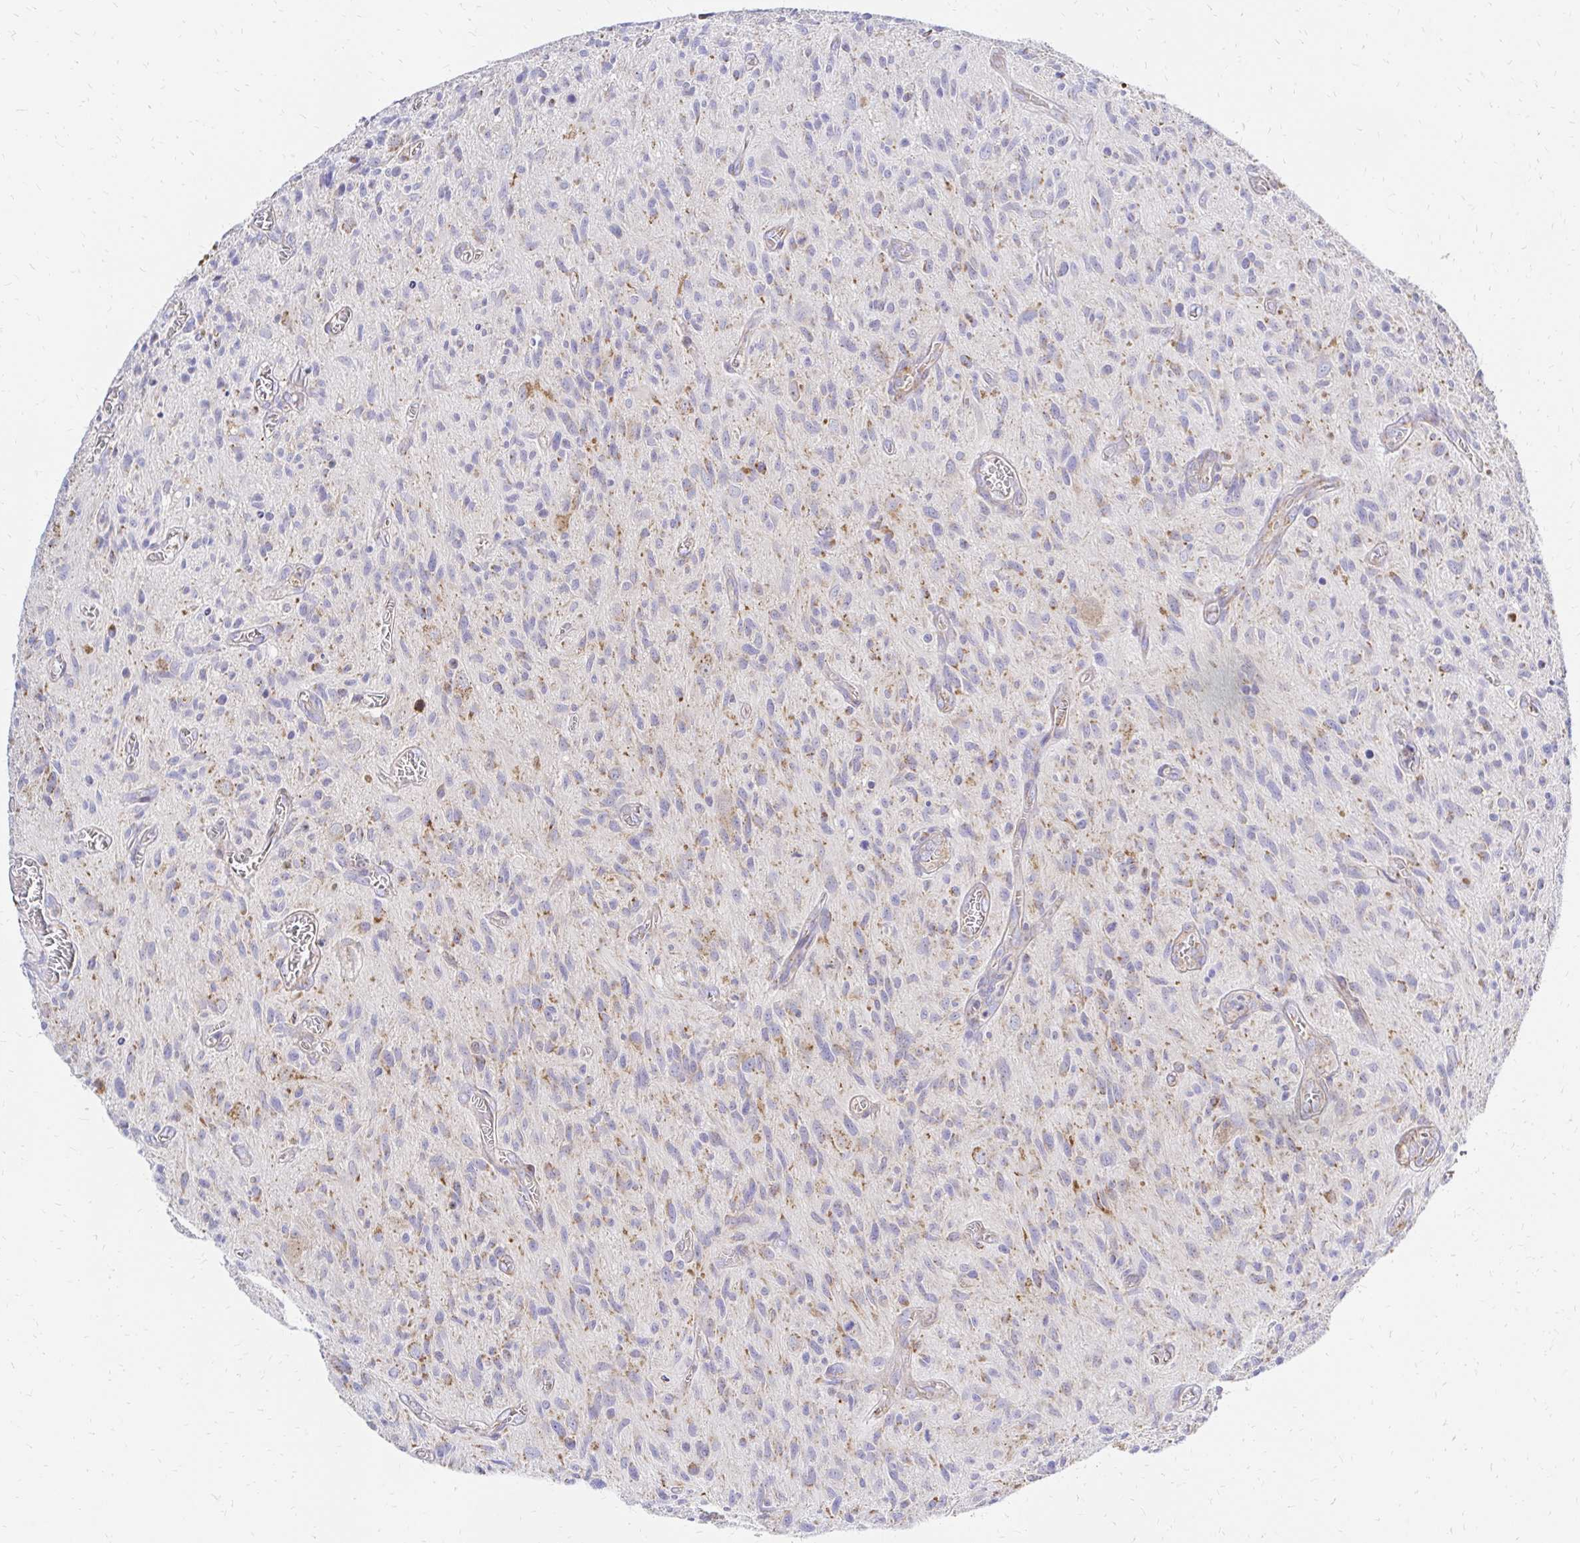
{"staining": {"intensity": "moderate", "quantity": "25%-75%", "location": "cytoplasmic/membranous"}, "tissue": "glioma", "cell_type": "Tumor cells", "image_type": "cancer", "snomed": [{"axis": "morphology", "description": "Glioma, malignant, High grade"}, {"axis": "topography", "description": "Brain"}], "caption": "This histopathology image exhibits malignant high-grade glioma stained with IHC to label a protein in brown. The cytoplasmic/membranous of tumor cells show moderate positivity for the protein. Nuclei are counter-stained blue.", "gene": "MRPL13", "patient": {"sex": "male", "age": 75}}